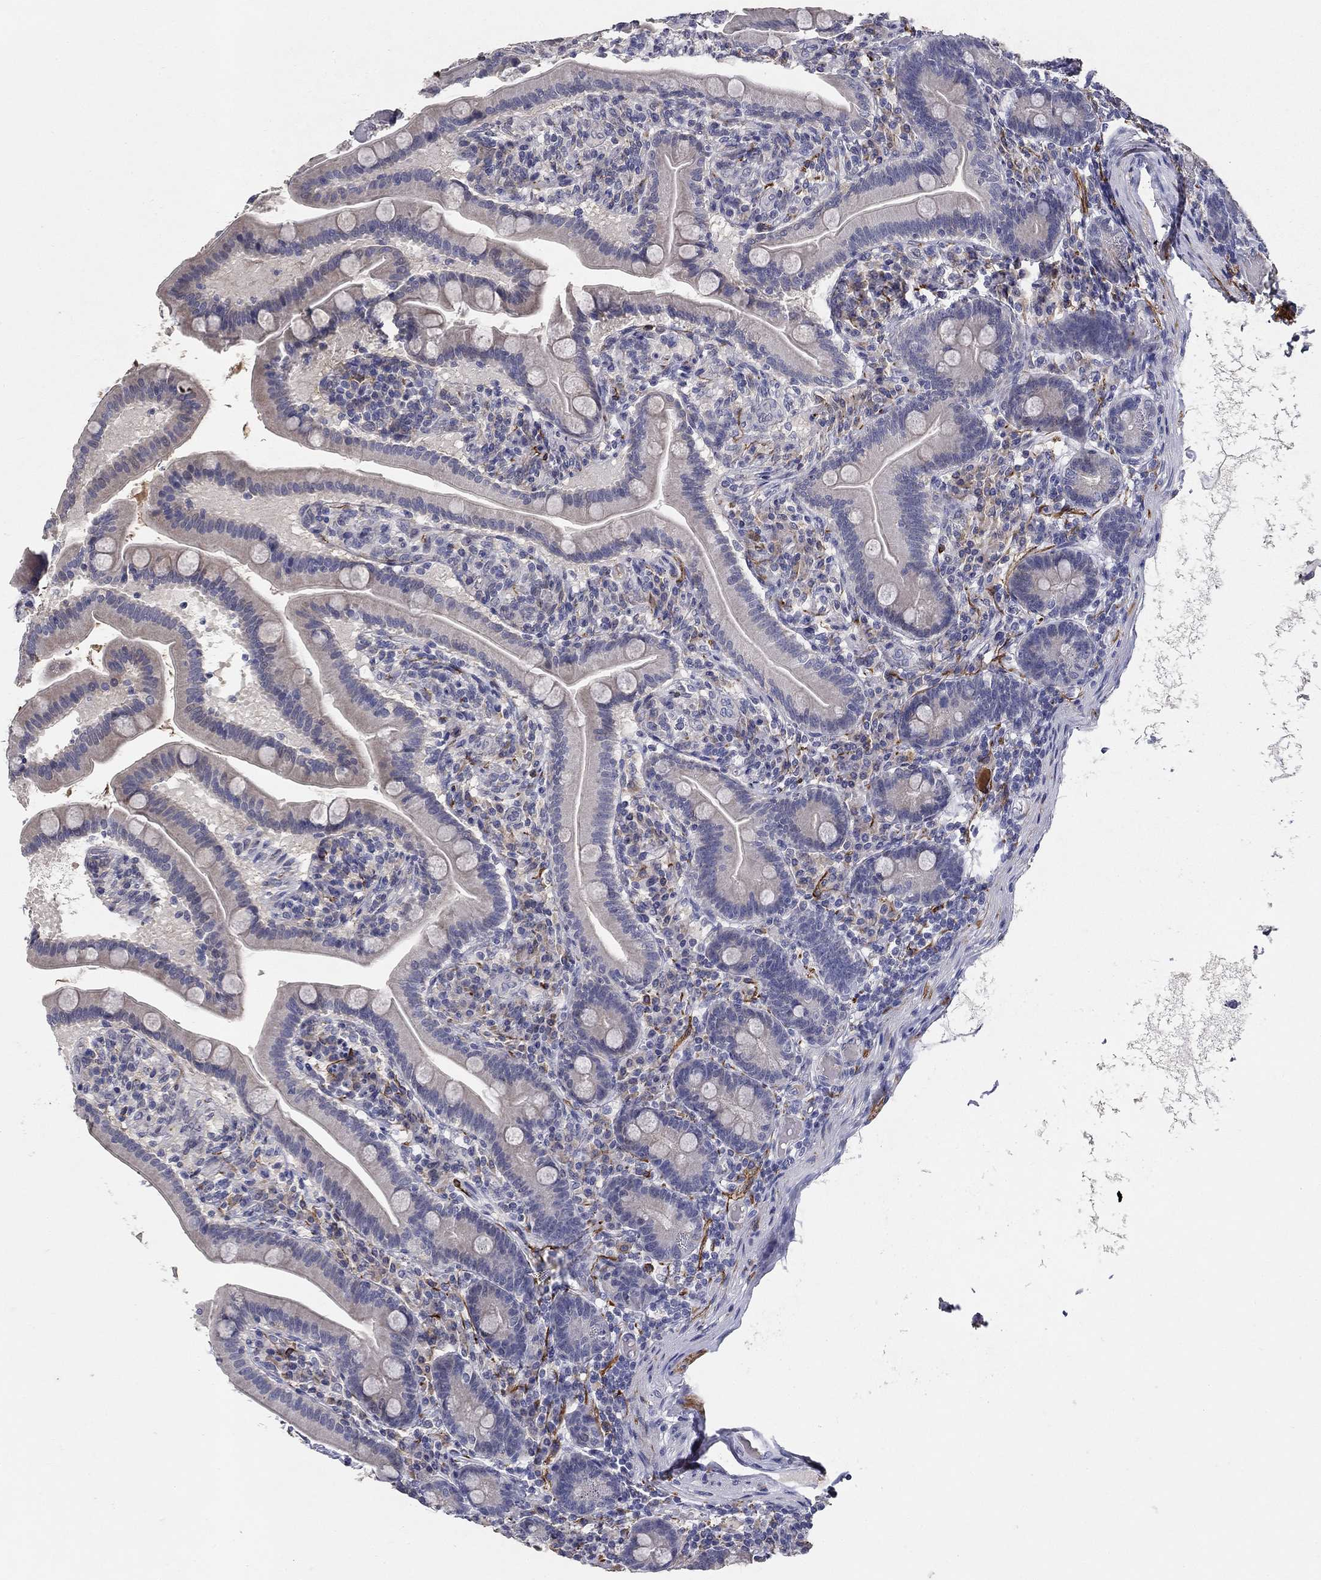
{"staining": {"intensity": "negative", "quantity": "none", "location": "none"}, "tissue": "small intestine", "cell_type": "Glandular cells", "image_type": "normal", "snomed": [{"axis": "morphology", "description": "Normal tissue, NOS"}, {"axis": "topography", "description": "Small intestine"}], "caption": "This is an immunohistochemistry (IHC) image of benign small intestine. There is no staining in glandular cells.", "gene": "CD274", "patient": {"sex": "male", "age": 66}}